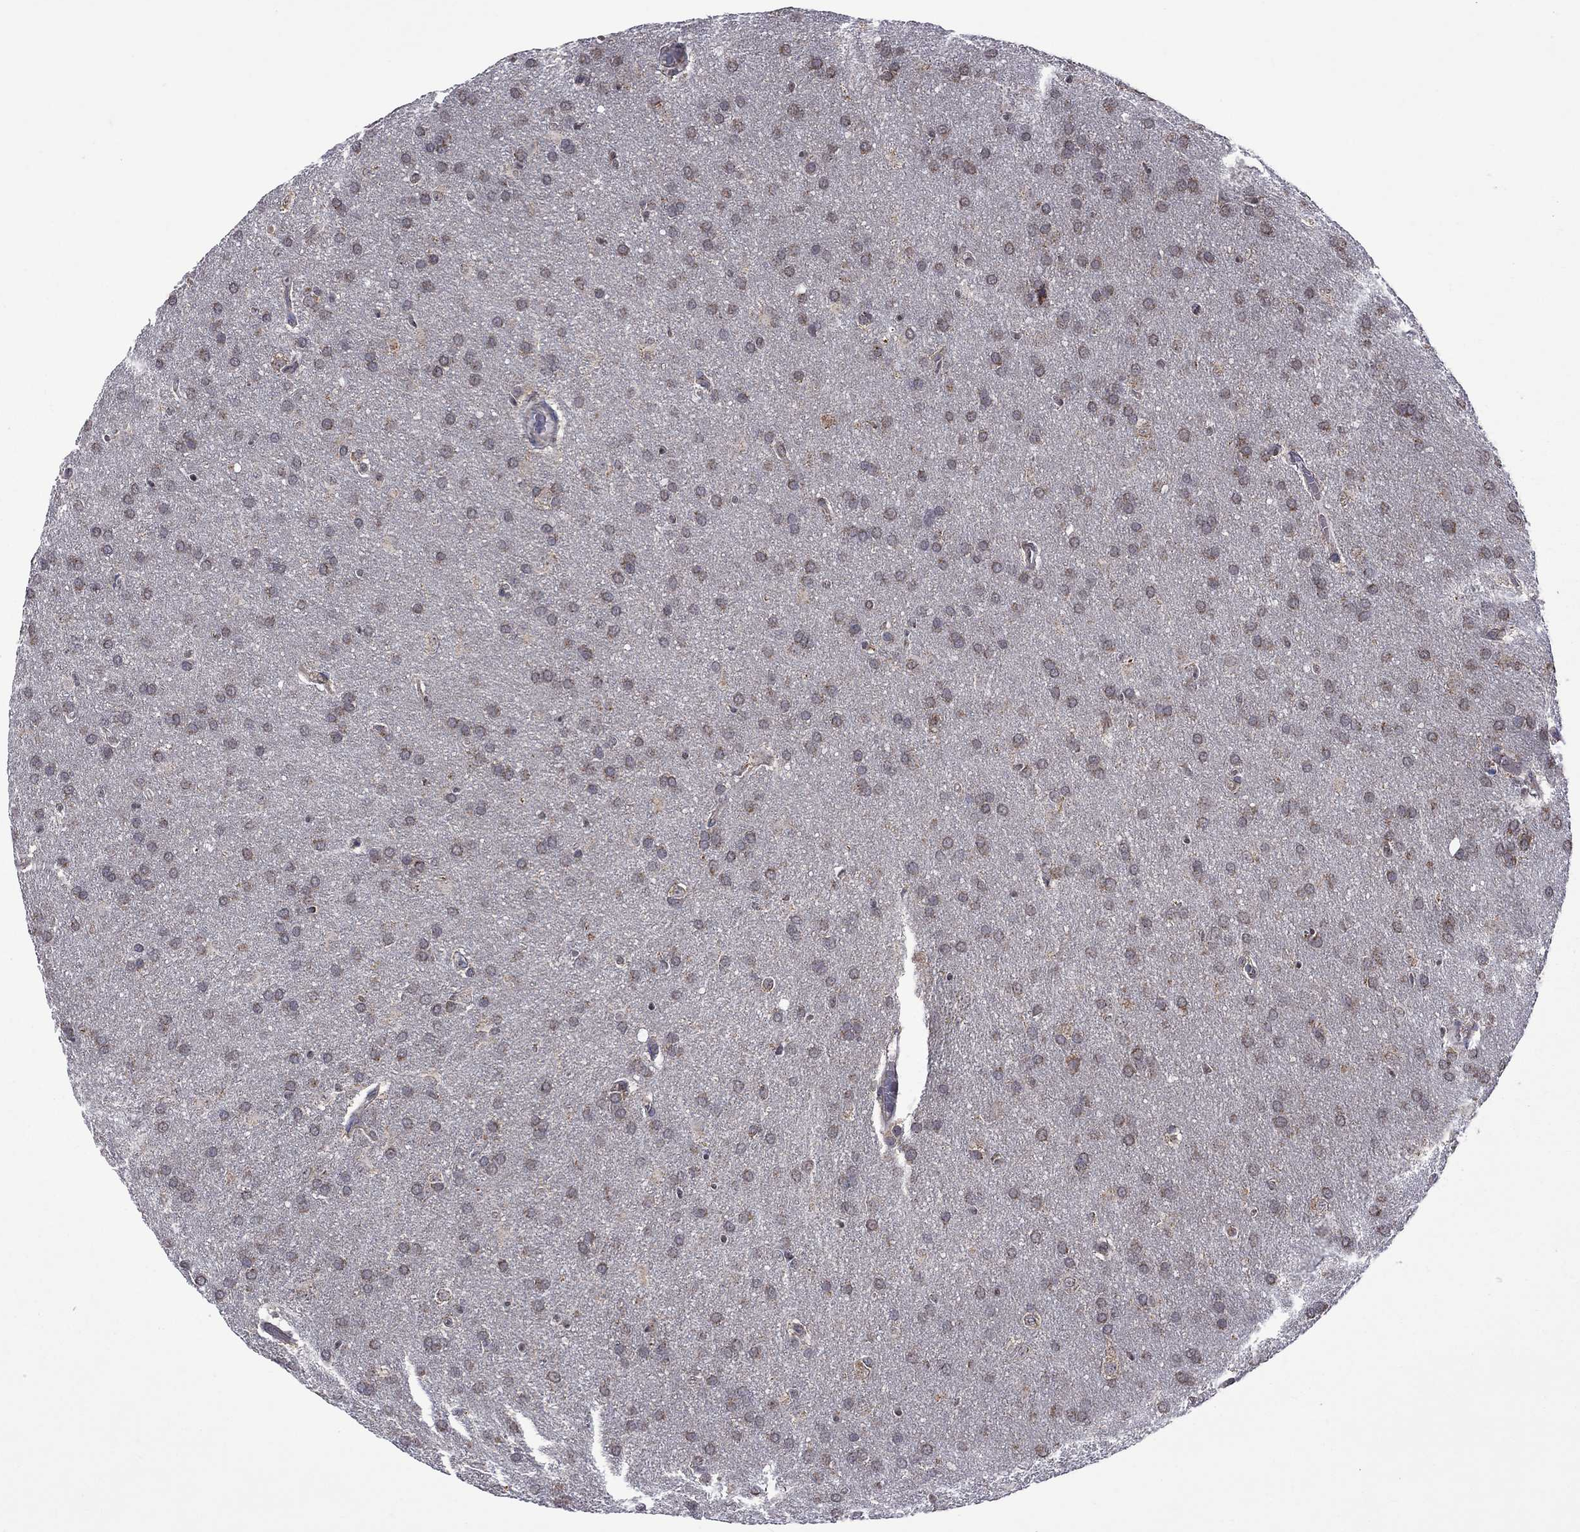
{"staining": {"intensity": "moderate", "quantity": "25%-75%", "location": "cytoplasmic/membranous"}, "tissue": "glioma", "cell_type": "Tumor cells", "image_type": "cancer", "snomed": [{"axis": "morphology", "description": "Glioma, malignant, Low grade"}, {"axis": "topography", "description": "Brain"}], "caption": "Moderate cytoplasmic/membranous positivity for a protein is seen in approximately 25%-75% of tumor cells of glioma using immunohistochemistry.", "gene": "NDUFB1", "patient": {"sex": "female", "age": 32}}